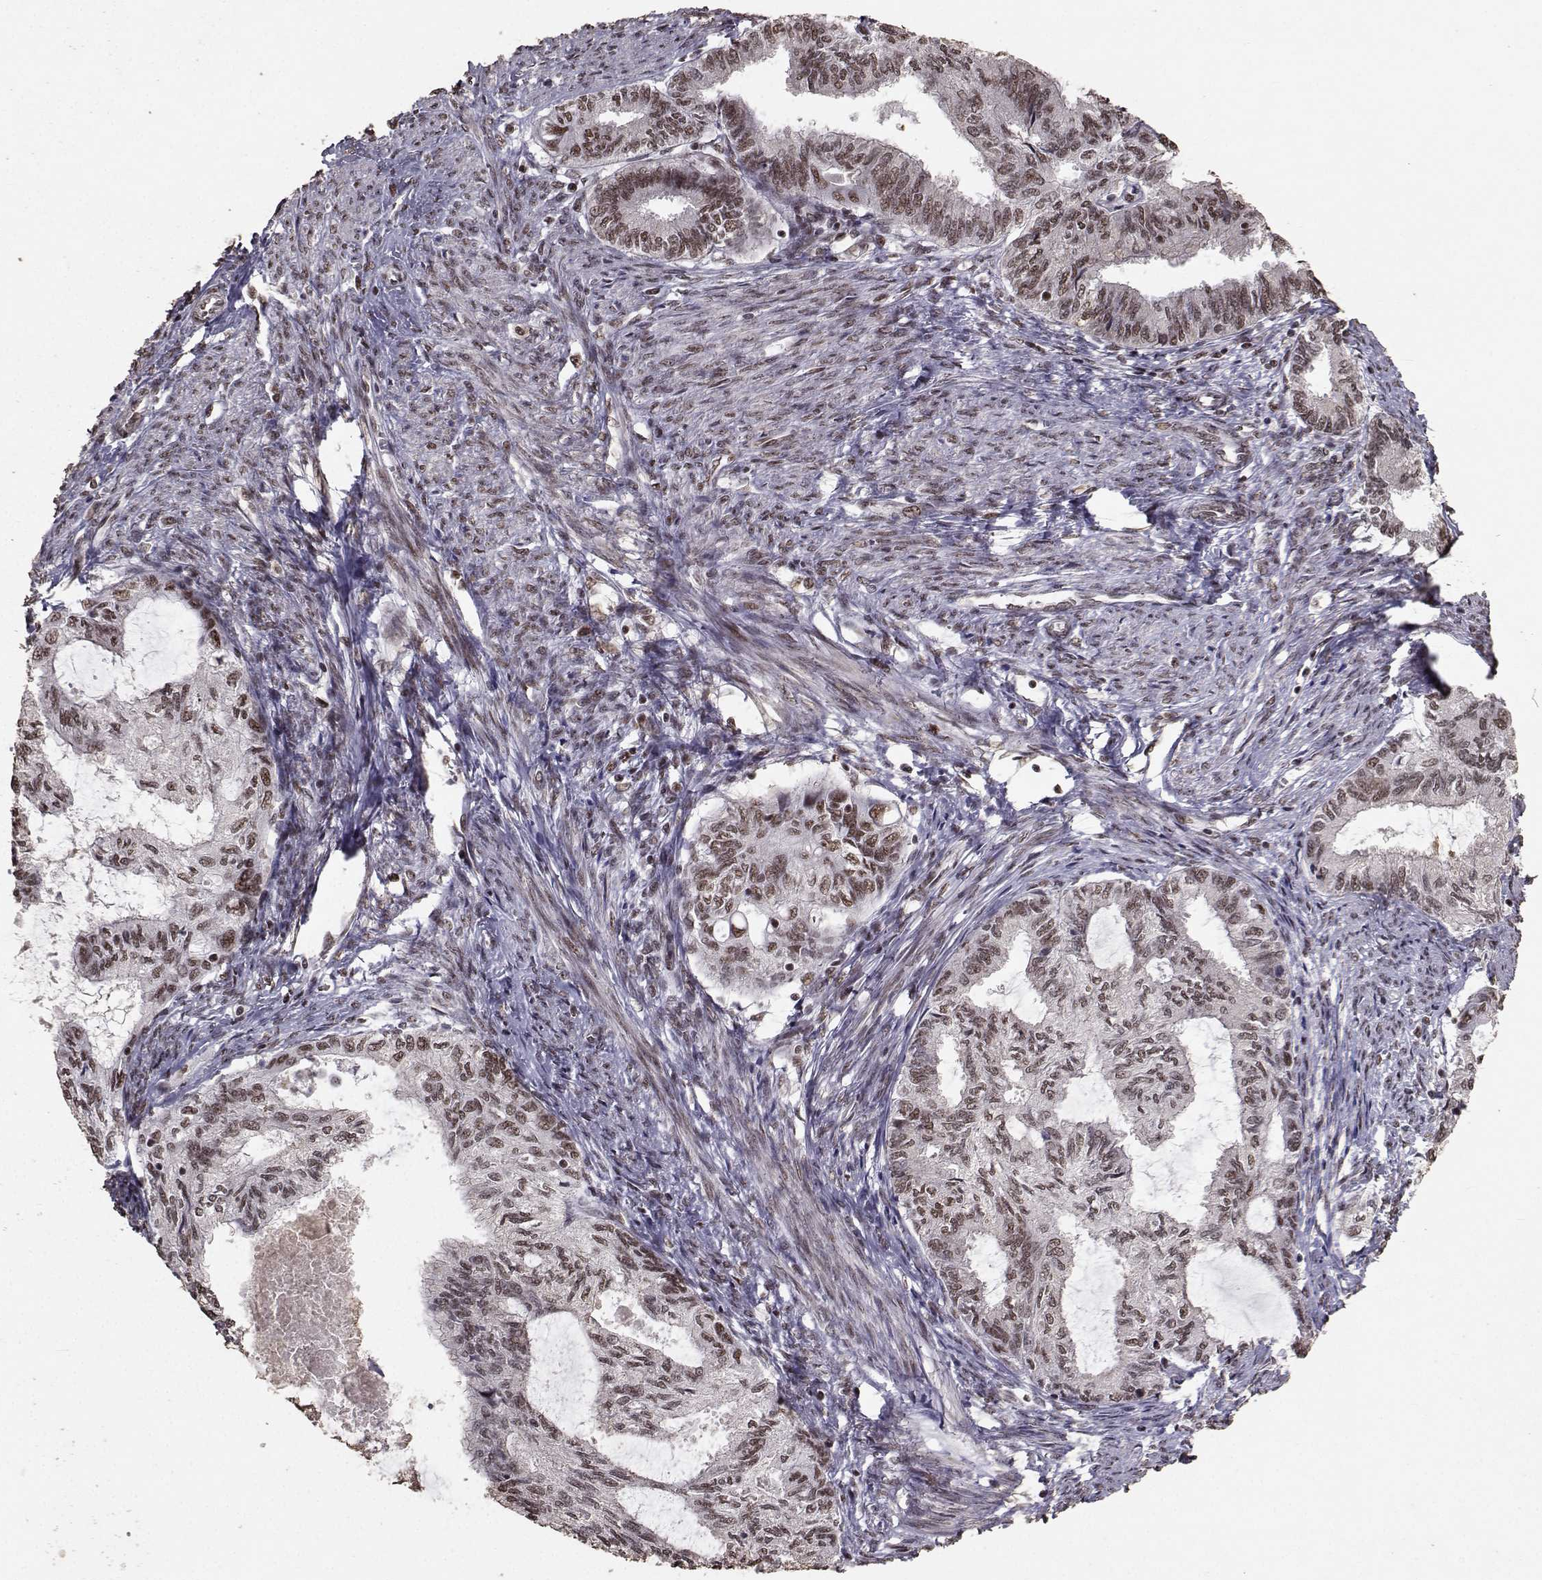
{"staining": {"intensity": "strong", "quantity": "25%-75%", "location": "nuclear"}, "tissue": "endometrial cancer", "cell_type": "Tumor cells", "image_type": "cancer", "snomed": [{"axis": "morphology", "description": "Adenocarcinoma, NOS"}, {"axis": "topography", "description": "Endometrium"}], "caption": "Tumor cells exhibit high levels of strong nuclear staining in approximately 25%-75% of cells in human endometrial cancer (adenocarcinoma). The protein of interest is shown in brown color, while the nuclei are stained blue.", "gene": "SF1", "patient": {"sex": "female", "age": 86}}